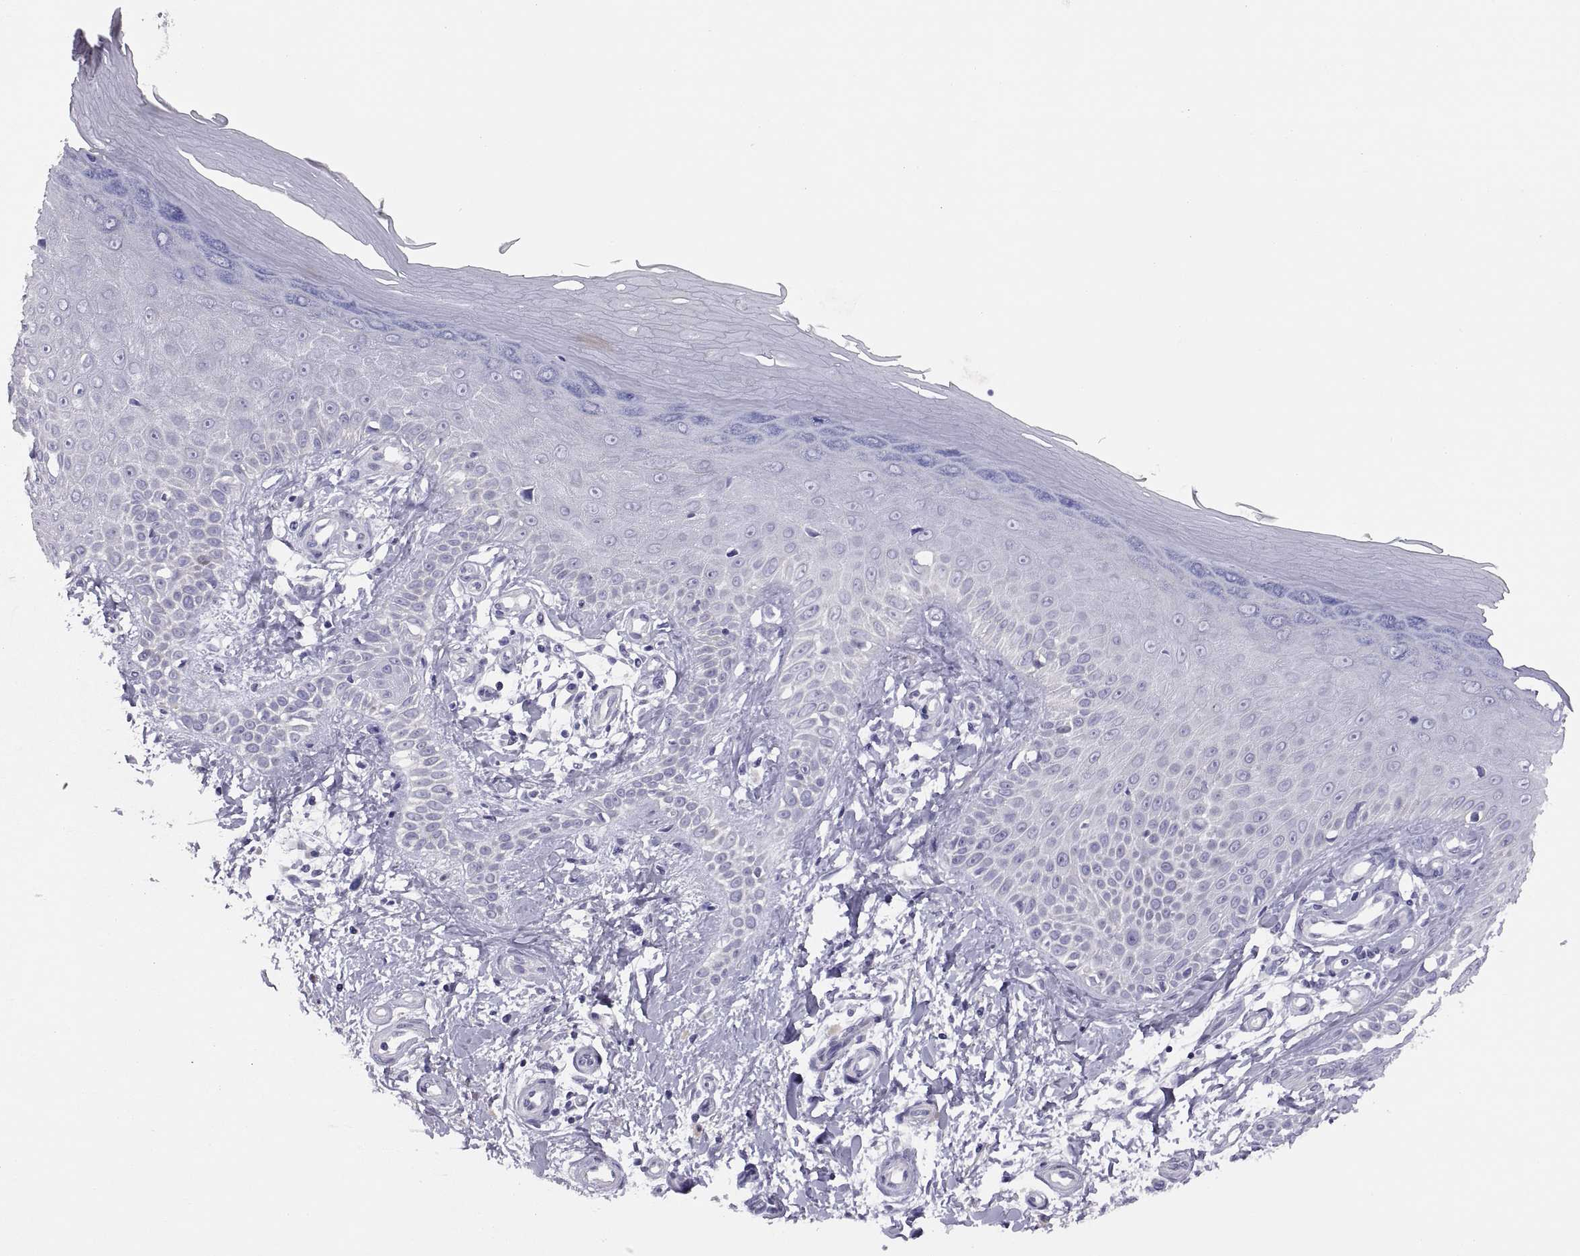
{"staining": {"intensity": "negative", "quantity": "none", "location": "none"}, "tissue": "skin", "cell_type": "Fibroblasts", "image_type": "normal", "snomed": [{"axis": "morphology", "description": "Normal tissue, NOS"}, {"axis": "morphology", "description": "Inflammation, NOS"}, {"axis": "morphology", "description": "Fibrosis, NOS"}, {"axis": "topography", "description": "Skin"}], "caption": "Immunohistochemical staining of benign human skin displays no significant positivity in fibroblasts.", "gene": "STRC", "patient": {"sex": "male", "age": 71}}